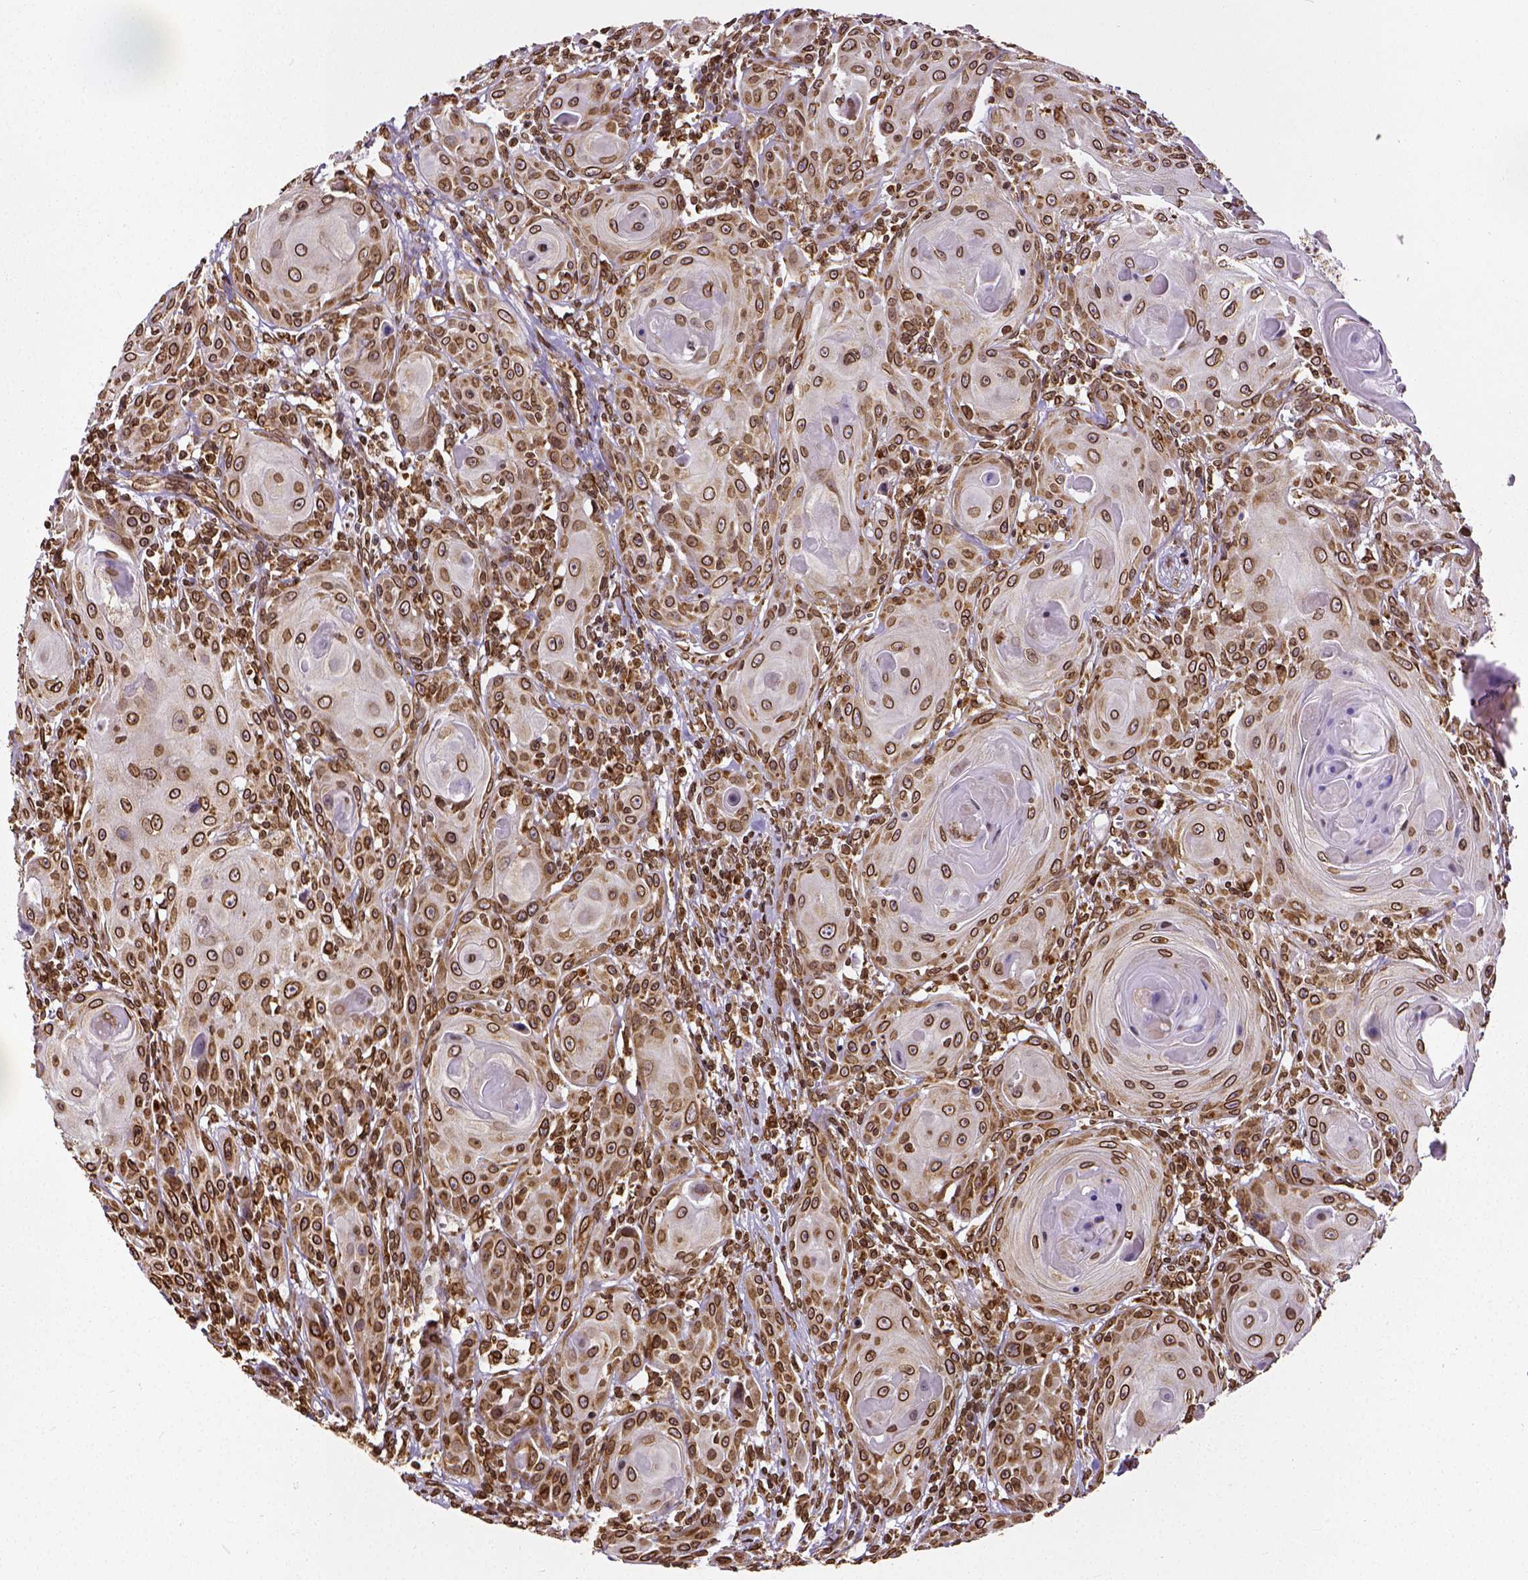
{"staining": {"intensity": "strong", "quantity": ">75%", "location": "cytoplasmic/membranous,nuclear"}, "tissue": "head and neck cancer", "cell_type": "Tumor cells", "image_type": "cancer", "snomed": [{"axis": "morphology", "description": "Squamous cell carcinoma, NOS"}, {"axis": "topography", "description": "Head-Neck"}], "caption": "A brown stain labels strong cytoplasmic/membranous and nuclear expression of a protein in head and neck squamous cell carcinoma tumor cells.", "gene": "MTDH", "patient": {"sex": "female", "age": 80}}